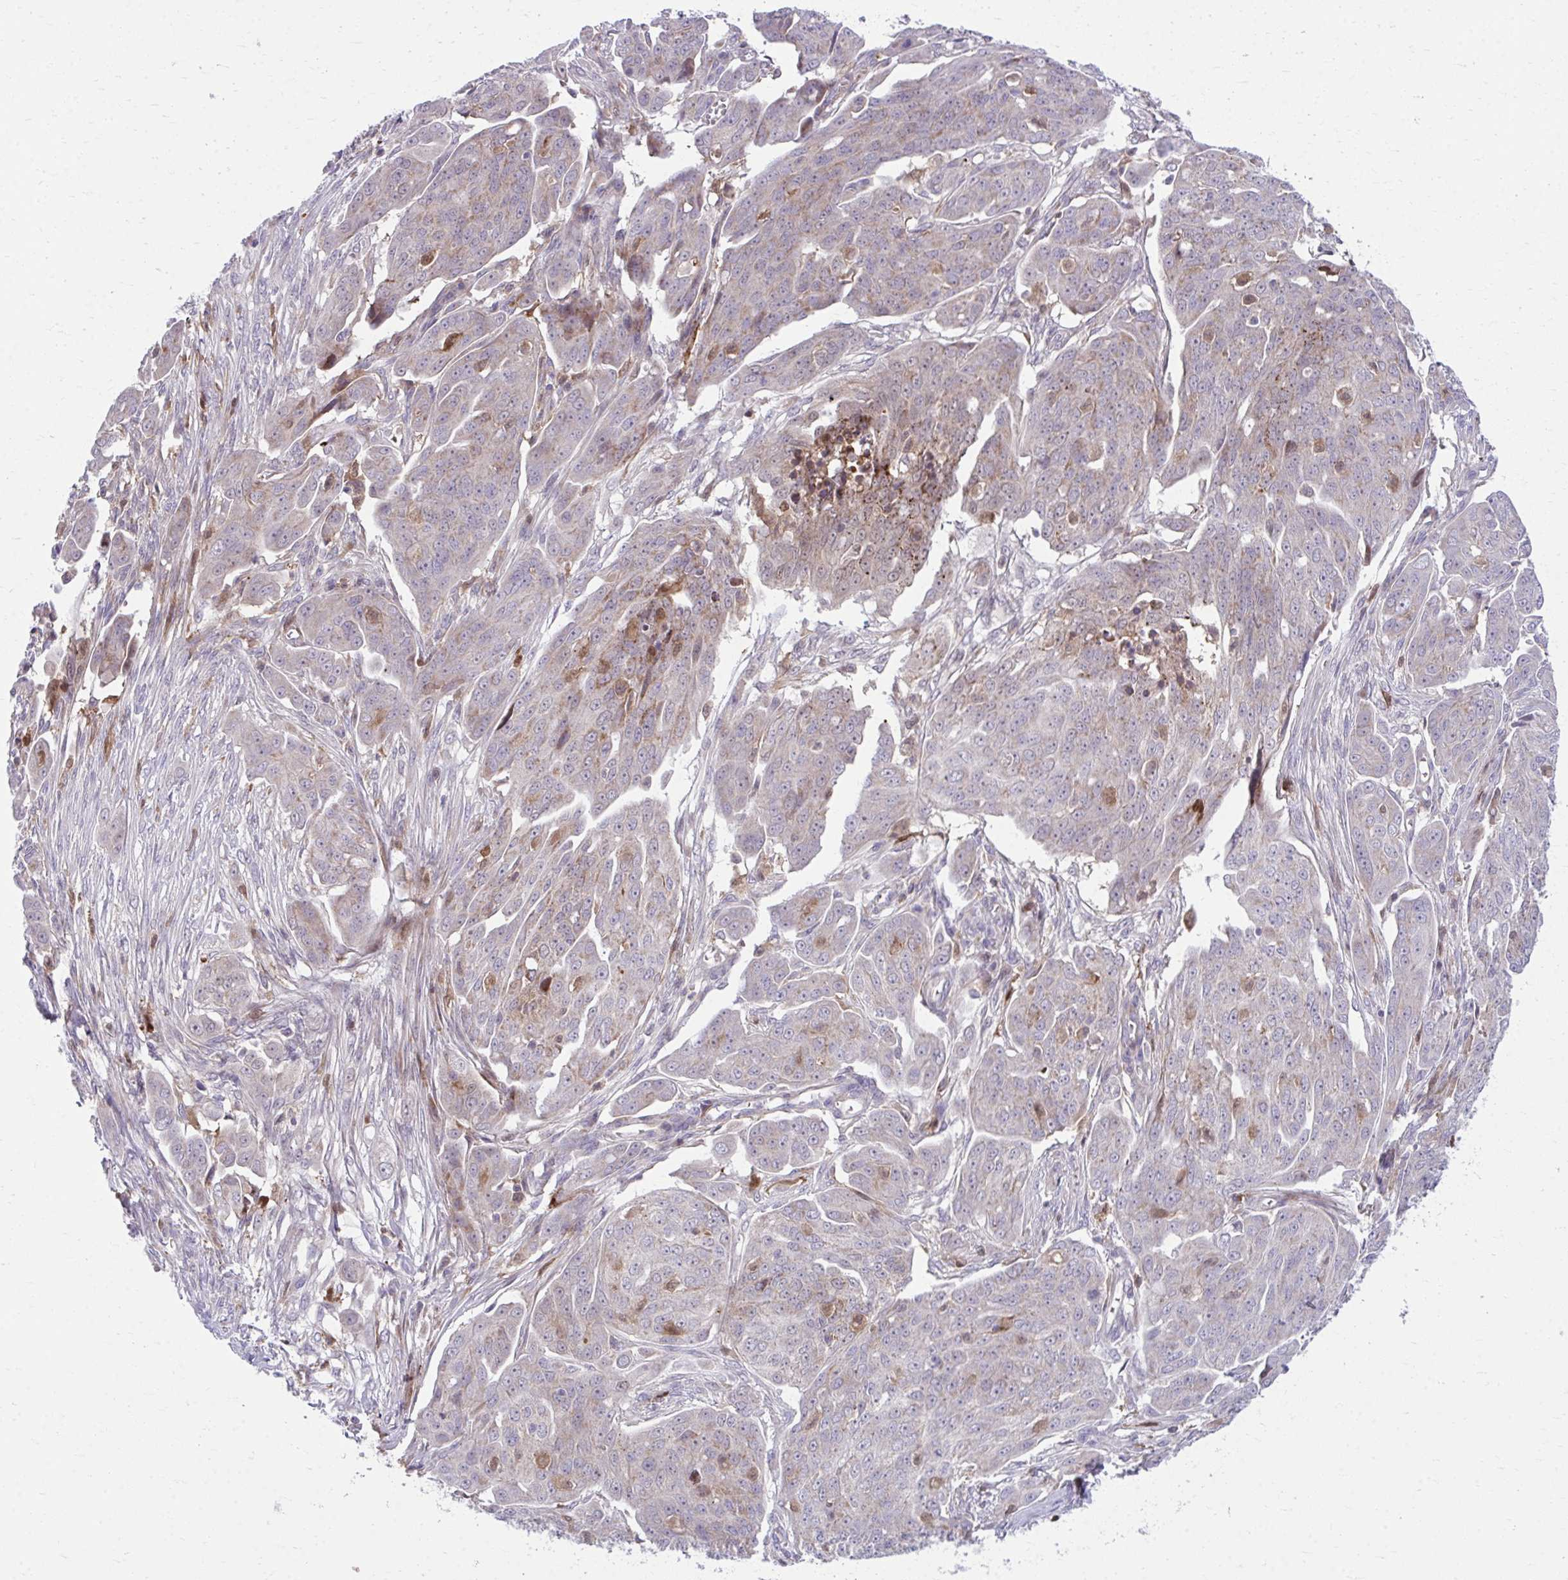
{"staining": {"intensity": "weak", "quantity": "<25%", "location": "cytoplasmic/membranous"}, "tissue": "ovarian cancer", "cell_type": "Tumor cells", "image_type": "cancer", "snomed": [{"axis": "morphology", "description": "Carcinoma, endometroid"}, {"axis": "topography", "description": "Ovary"}], "caption": "The photomicrograph exhibits no staining of tumor cells in ovarian endometroid carcinoma.", "gene": "C16orf54", "patient": {"sex": "female", "age": 70}}